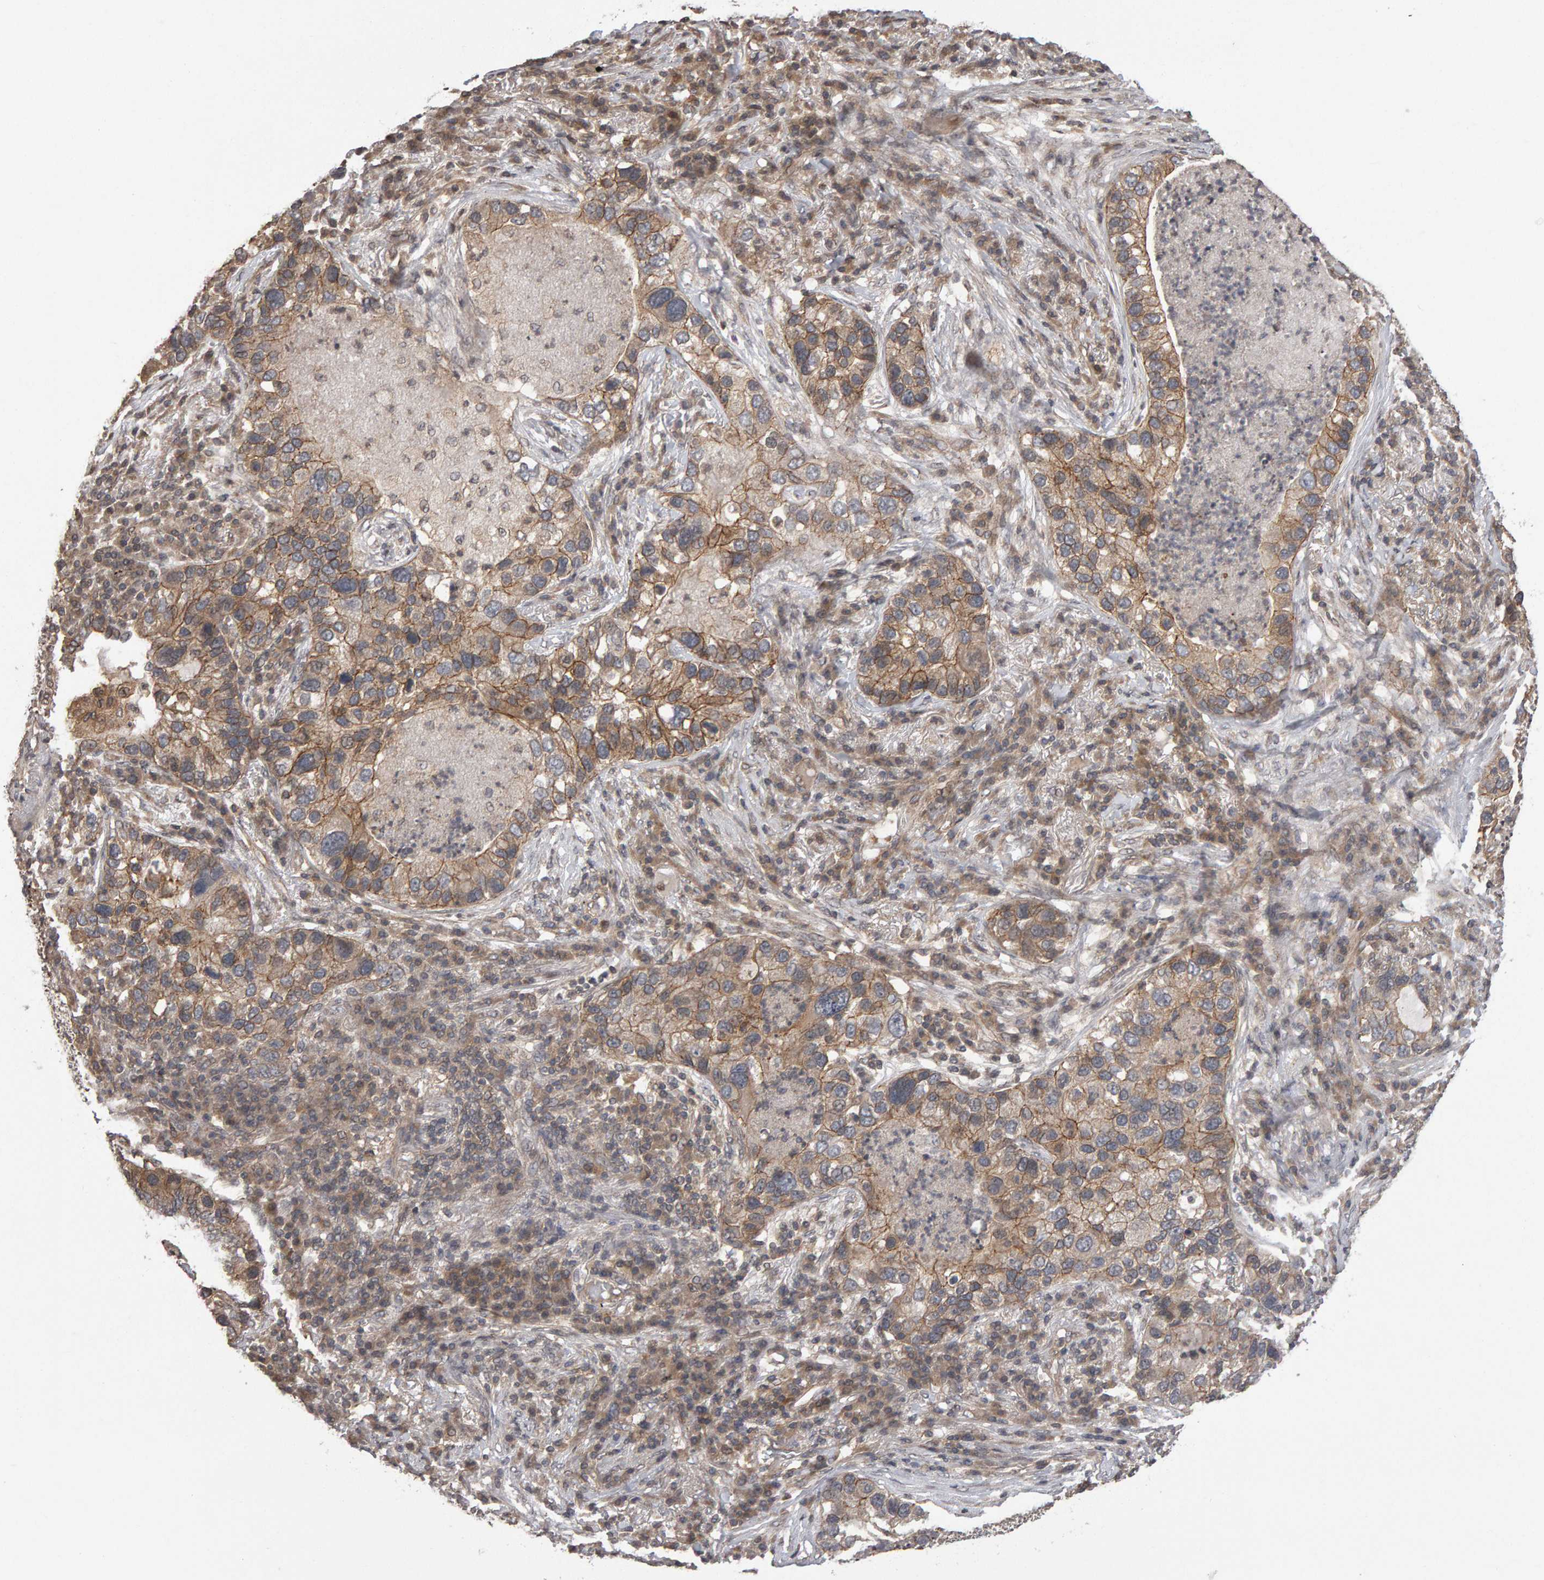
{"staining": {"intensity": "weak", "quantity": ">75%", "location": "cytoplasmic/membranous"}, "tissue": "lung cancer", "cell_type": "Tumor cells", "image_type": "cancer", "snomed": [{"axis": "morphology", "description": "Normal tissue, NOS"}, {"axis": "morphology", "description": "Adenocarcinoma, NOS"}, {"axis": "topography", "description": "Bronchus"}, {"axis": "topography", "description": "Lung"}], "caption": "This image shows immunohistochemistry staining of human adenocarcinoma (lung), with low weak cytoplasmic/membranous positivity in about >75% of tumor cells.", "gene": "SCRIB", "patient": {"sex": "male", "age": 54}}